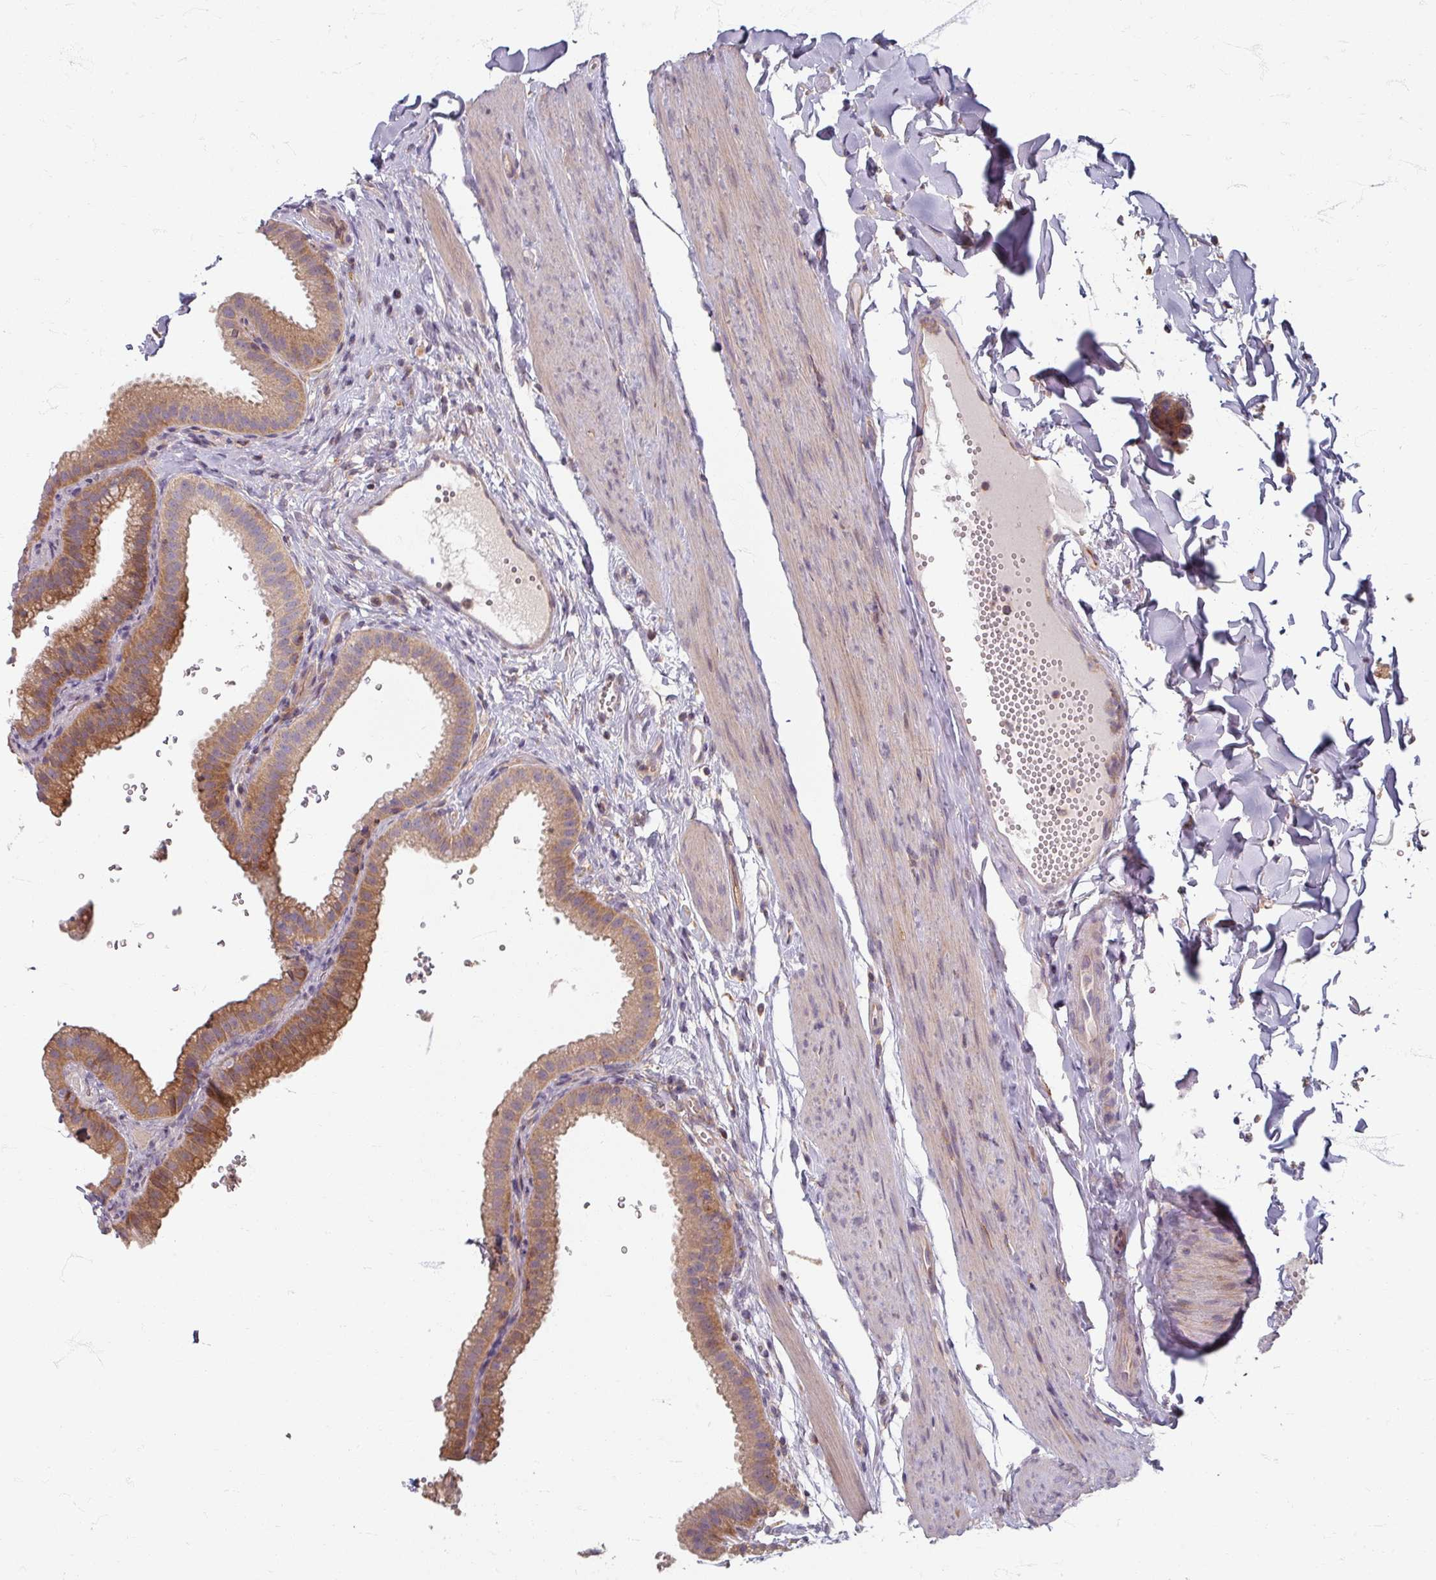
{"staining": {"intensity": "moderate", "quantity": ">75%", "location": "cytoplasmic/membranous"}, "tissue": "gallbladder", "cell_type": "Glandular cells", "image_type": "normal", "snomed": [{"axis": "morphology", "description": "Normal tissue, NOS"}, {"axis": "topography", "description": "Gallbladder"}], "caption": "A brown stain highlights moderate cytoplasmic/membranous expression of a protein in glandular cells of unremarkable human gallbladder.", "gene": "STAM", "patient": {"sex": "female", "age": 61}}